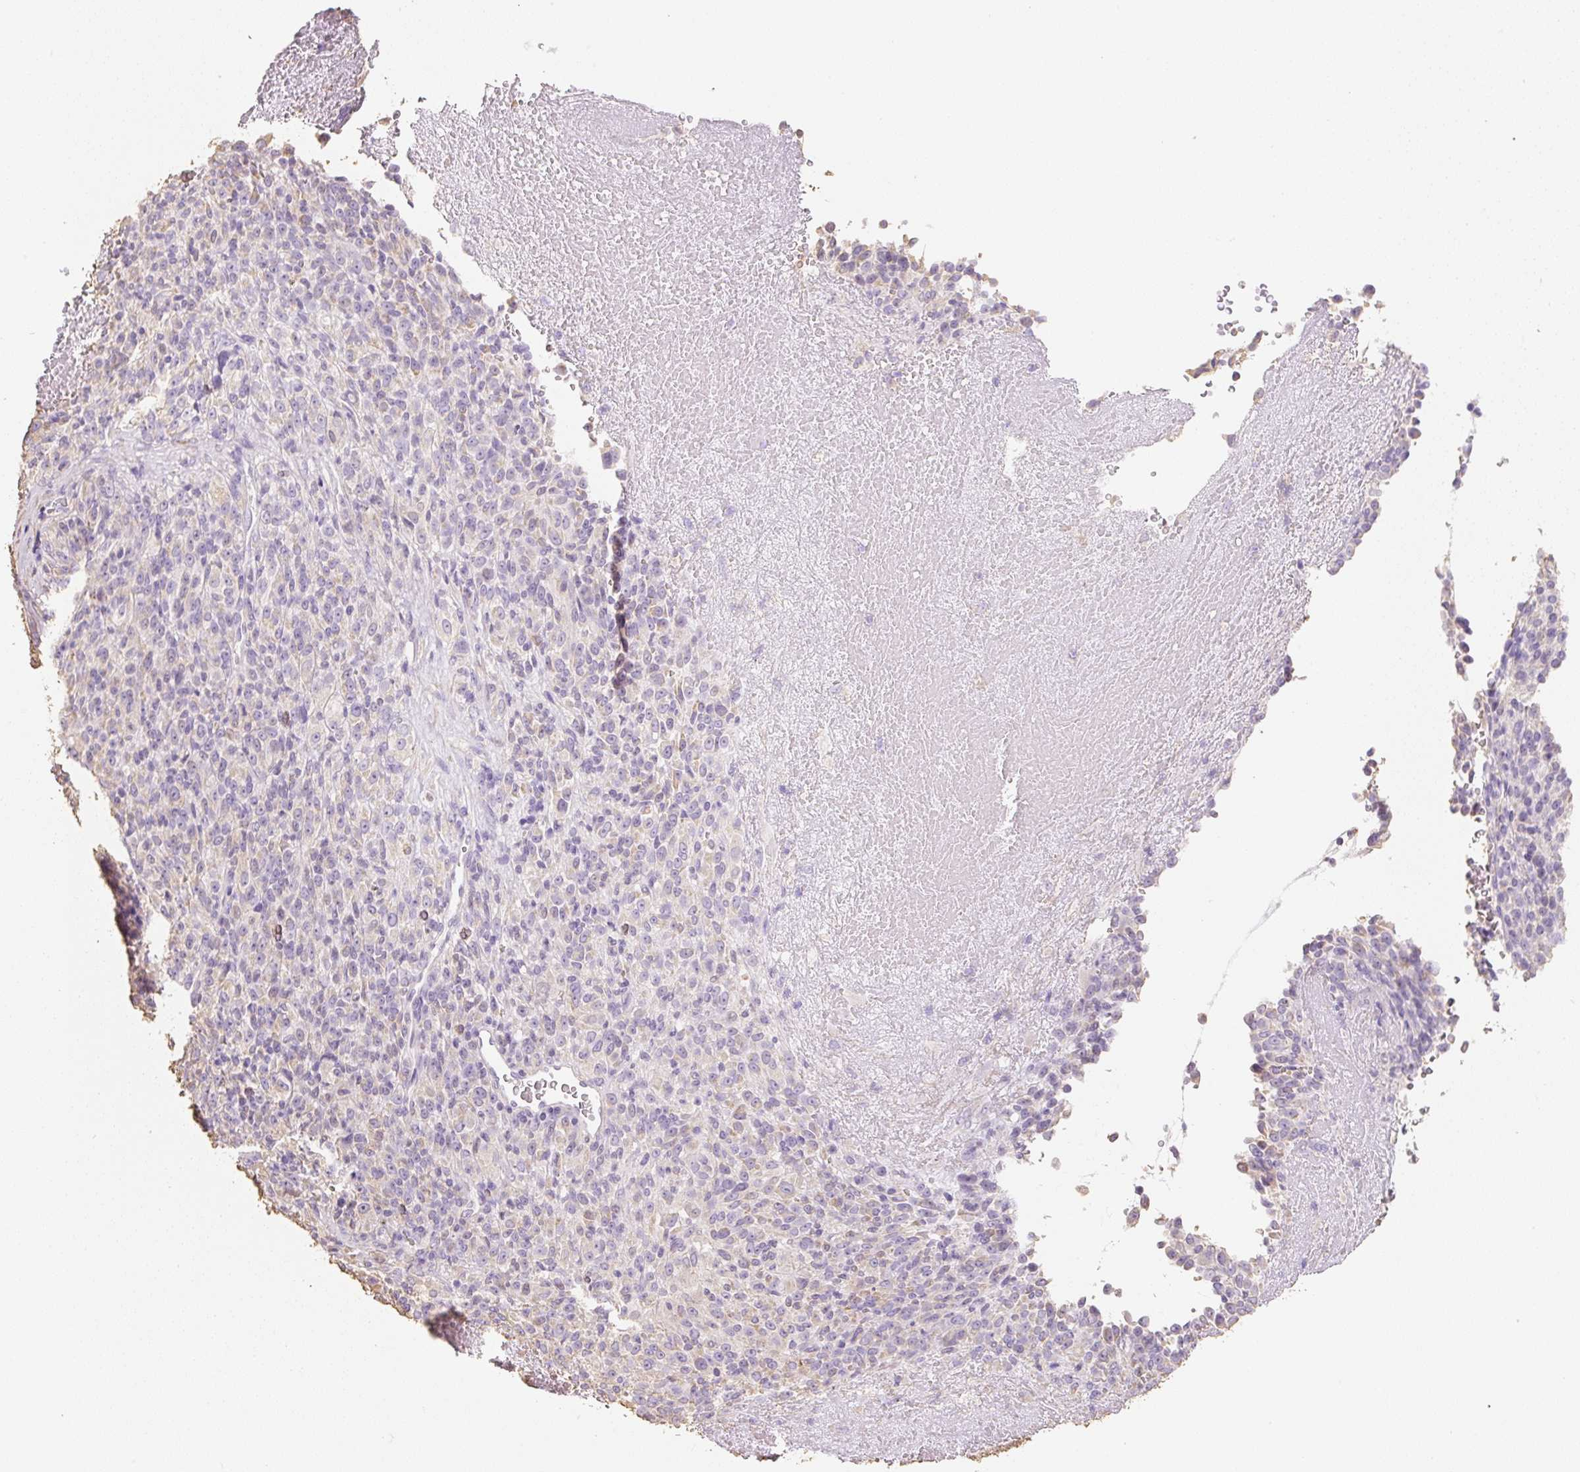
{"staining": {"intensity": "negative", "quantity": "none", "location": "none"}, "tissue": "melanoma", "cell_type": "Tumor cells", "image_type": "cancer", "snomed": [{"axis": "morphology", "description": "Malignant melanoma, Metastatic site"}, {"axis": "topography", "description": "Brain"}], "caption": "This is an IHC histopathology image of melanoma. There is no expression in tumor cells.", "gene": "MBOAT7", "patient": {"sex": "female", "age": 56}}